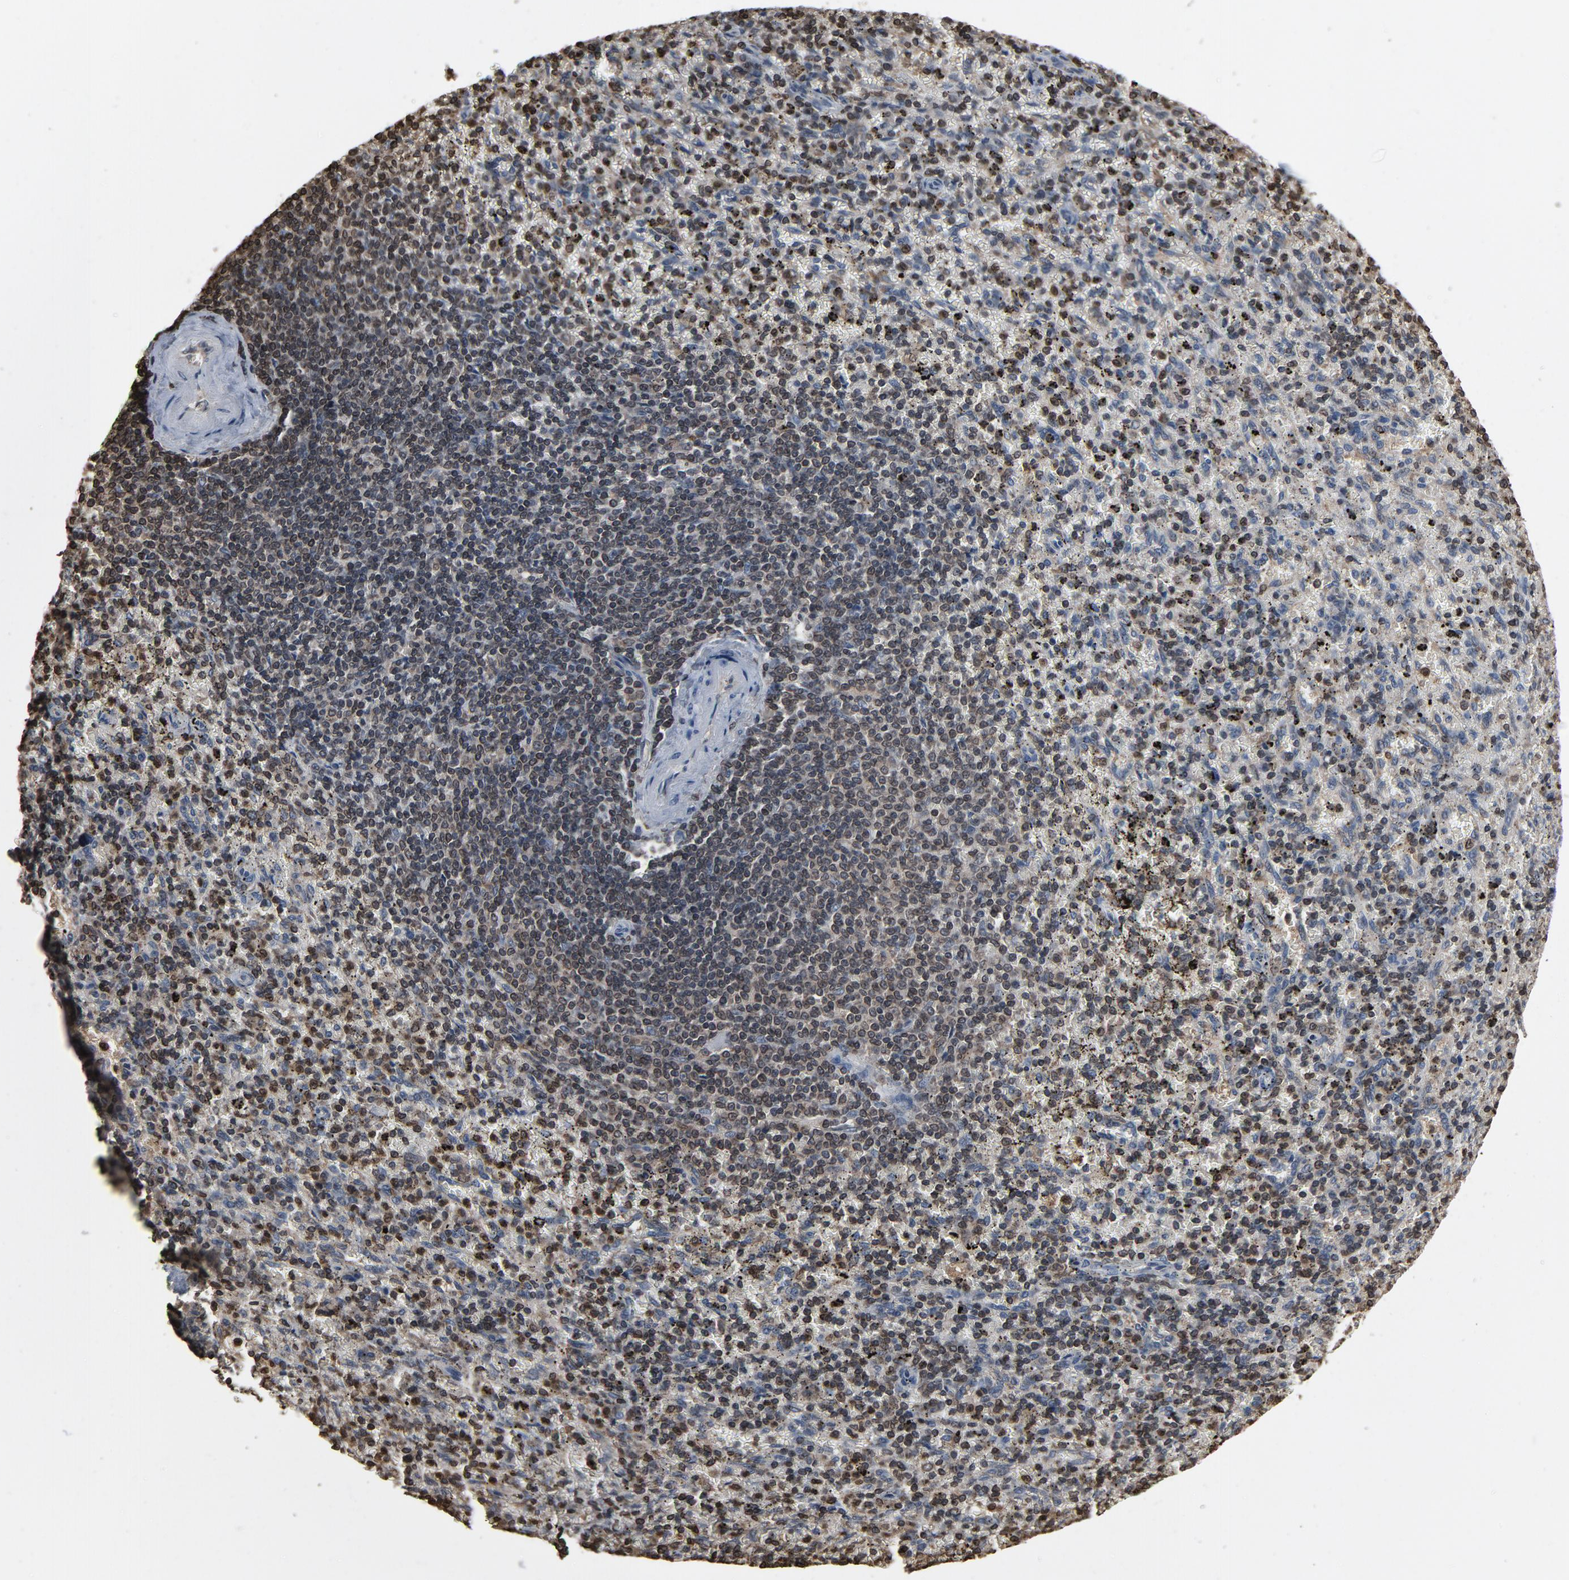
{"staining": {"intensity": "weak", "quantity": "<25%", "location": "cytoplasmic/membranous,nuclear"}, "tissue": "spleen", "cell_type": "Cells in red pulp", "image_type": "normal", "snomed": [{"axis": "morphology", "description": "Normal tissue, NOS"}, {"axis": "topography", "description": "Spleen"}], "caption": "A histopathology image of spleen stained for a protein reveals no brown staining in cells in red pulp. Brightfield microscopy of IHC stained with DAB (3,3'-diaminobenzidine) (brown) and hematoxylin (blue), captured at high magnification.", "gene": "UBE2D1", "patient": {"sex": "female", "age": 43}}